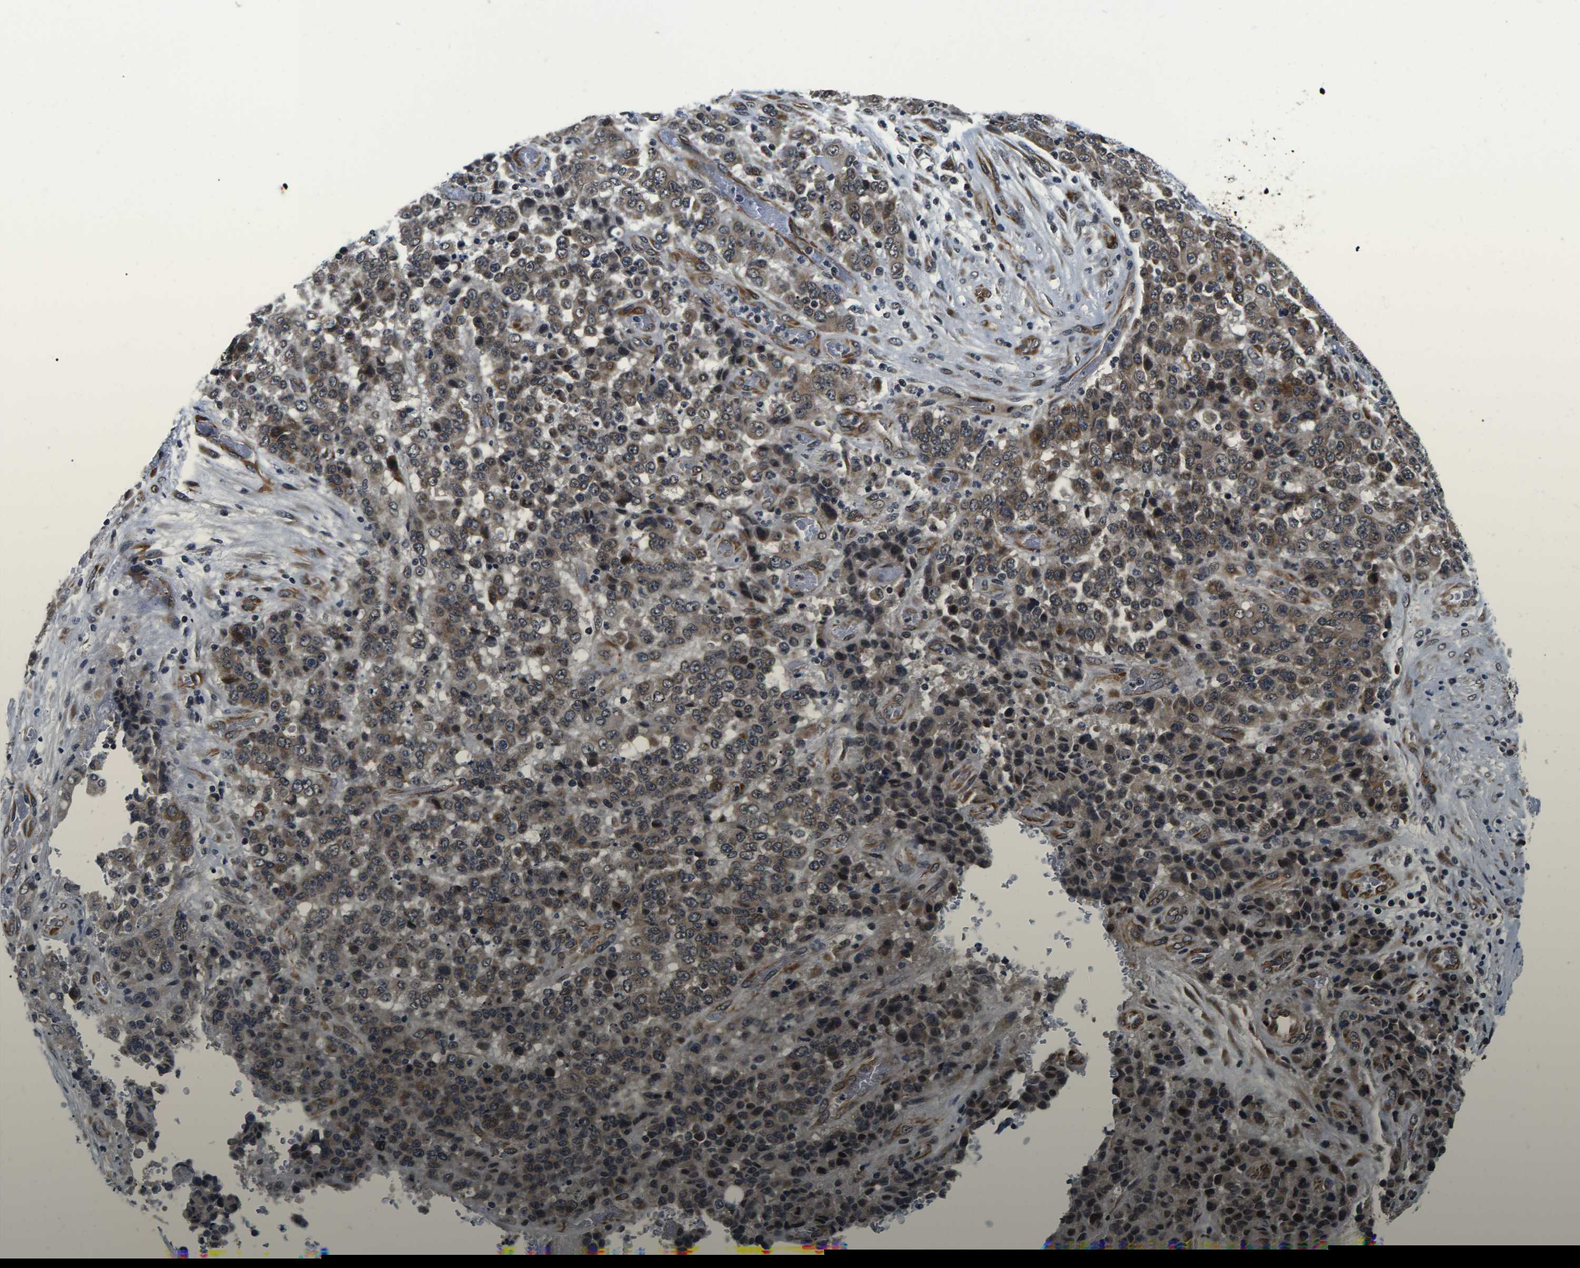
{"staining": {"intensity": "moderate", "quantity": ">75%", "location": "cytoplasmic/membranous,nuclear"}, "tissue": "stomach cancer", "cell_type": "Tumor cells", "image_type": "cancer", "snomed": [{"axis": "morphology", "description": "Adenocarcinoma, NOS"}, {"axis": "topography", "description": "Stomach"}], "caption": "Tumor cells demonstrate medium levels of moderate cytoplasmic/membranous and nuclear positivity in approximately >75% of cells in human adenocarcinoma (stomach).", "gene": "CCNE1", "patient": {"sex": "female", "age": 73}}